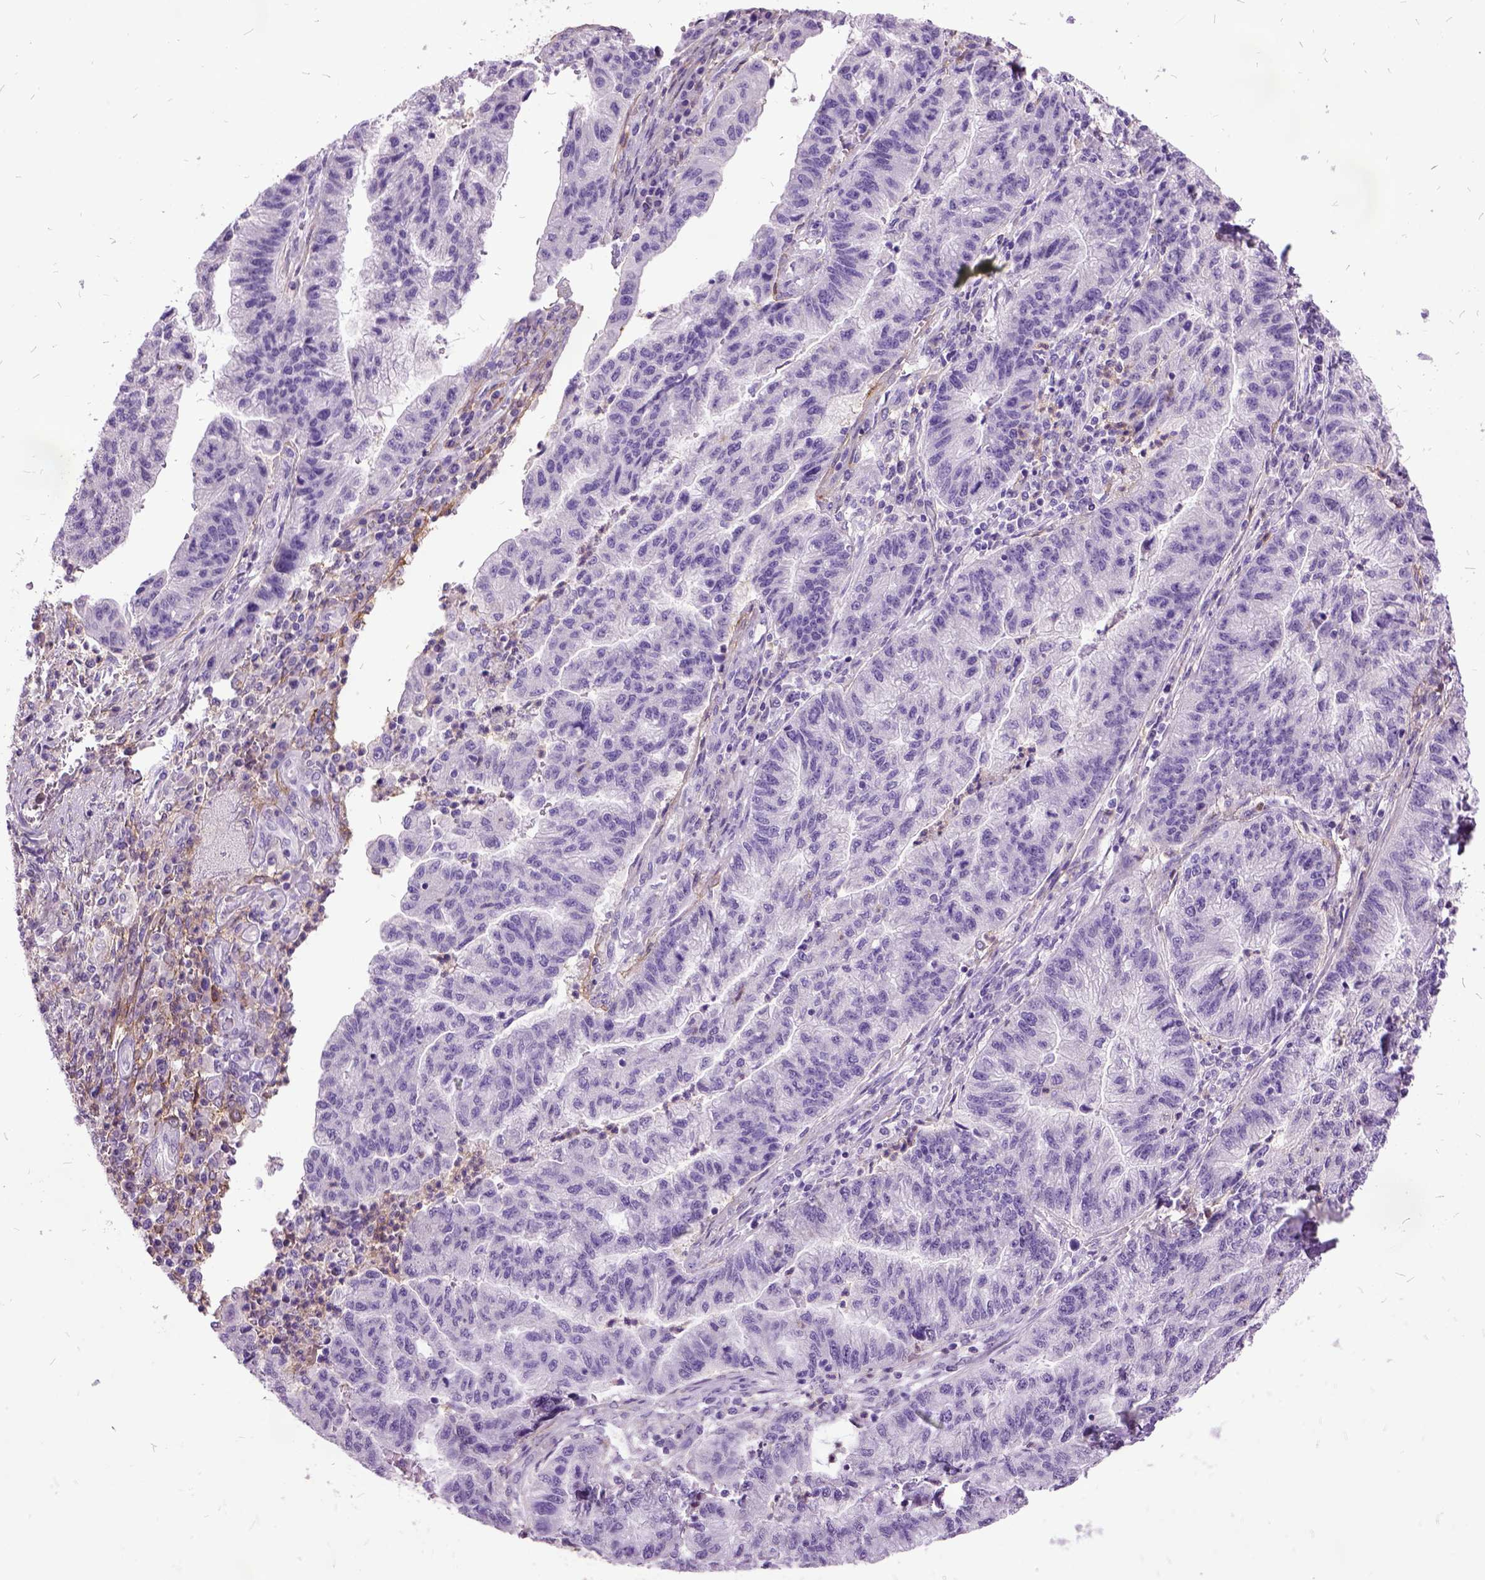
{"staining": {"intensity": "negative", "quantity": "none", "location": "none"}, "tissue": "stomach cancer", "cell_type": "Tumor cells", "image_type": "cancer", "snomed": [{"axis": "morphology", "description": "Adenocarcinoma, NOS"}, {"axis": "topography", "description": "Stomach"}], "caption": "Immunohistochemistry histopathology image of neoplastic tissue: human stomach adenocarcinoma stained with DAB demonstrates no significant protein staining in tumor cells. (DAB (3,3'-diaminobenzidine) IHC with hematoxylin counter stain).", "gene": "MME", "patient": {"sex": "male", "age": 83}}